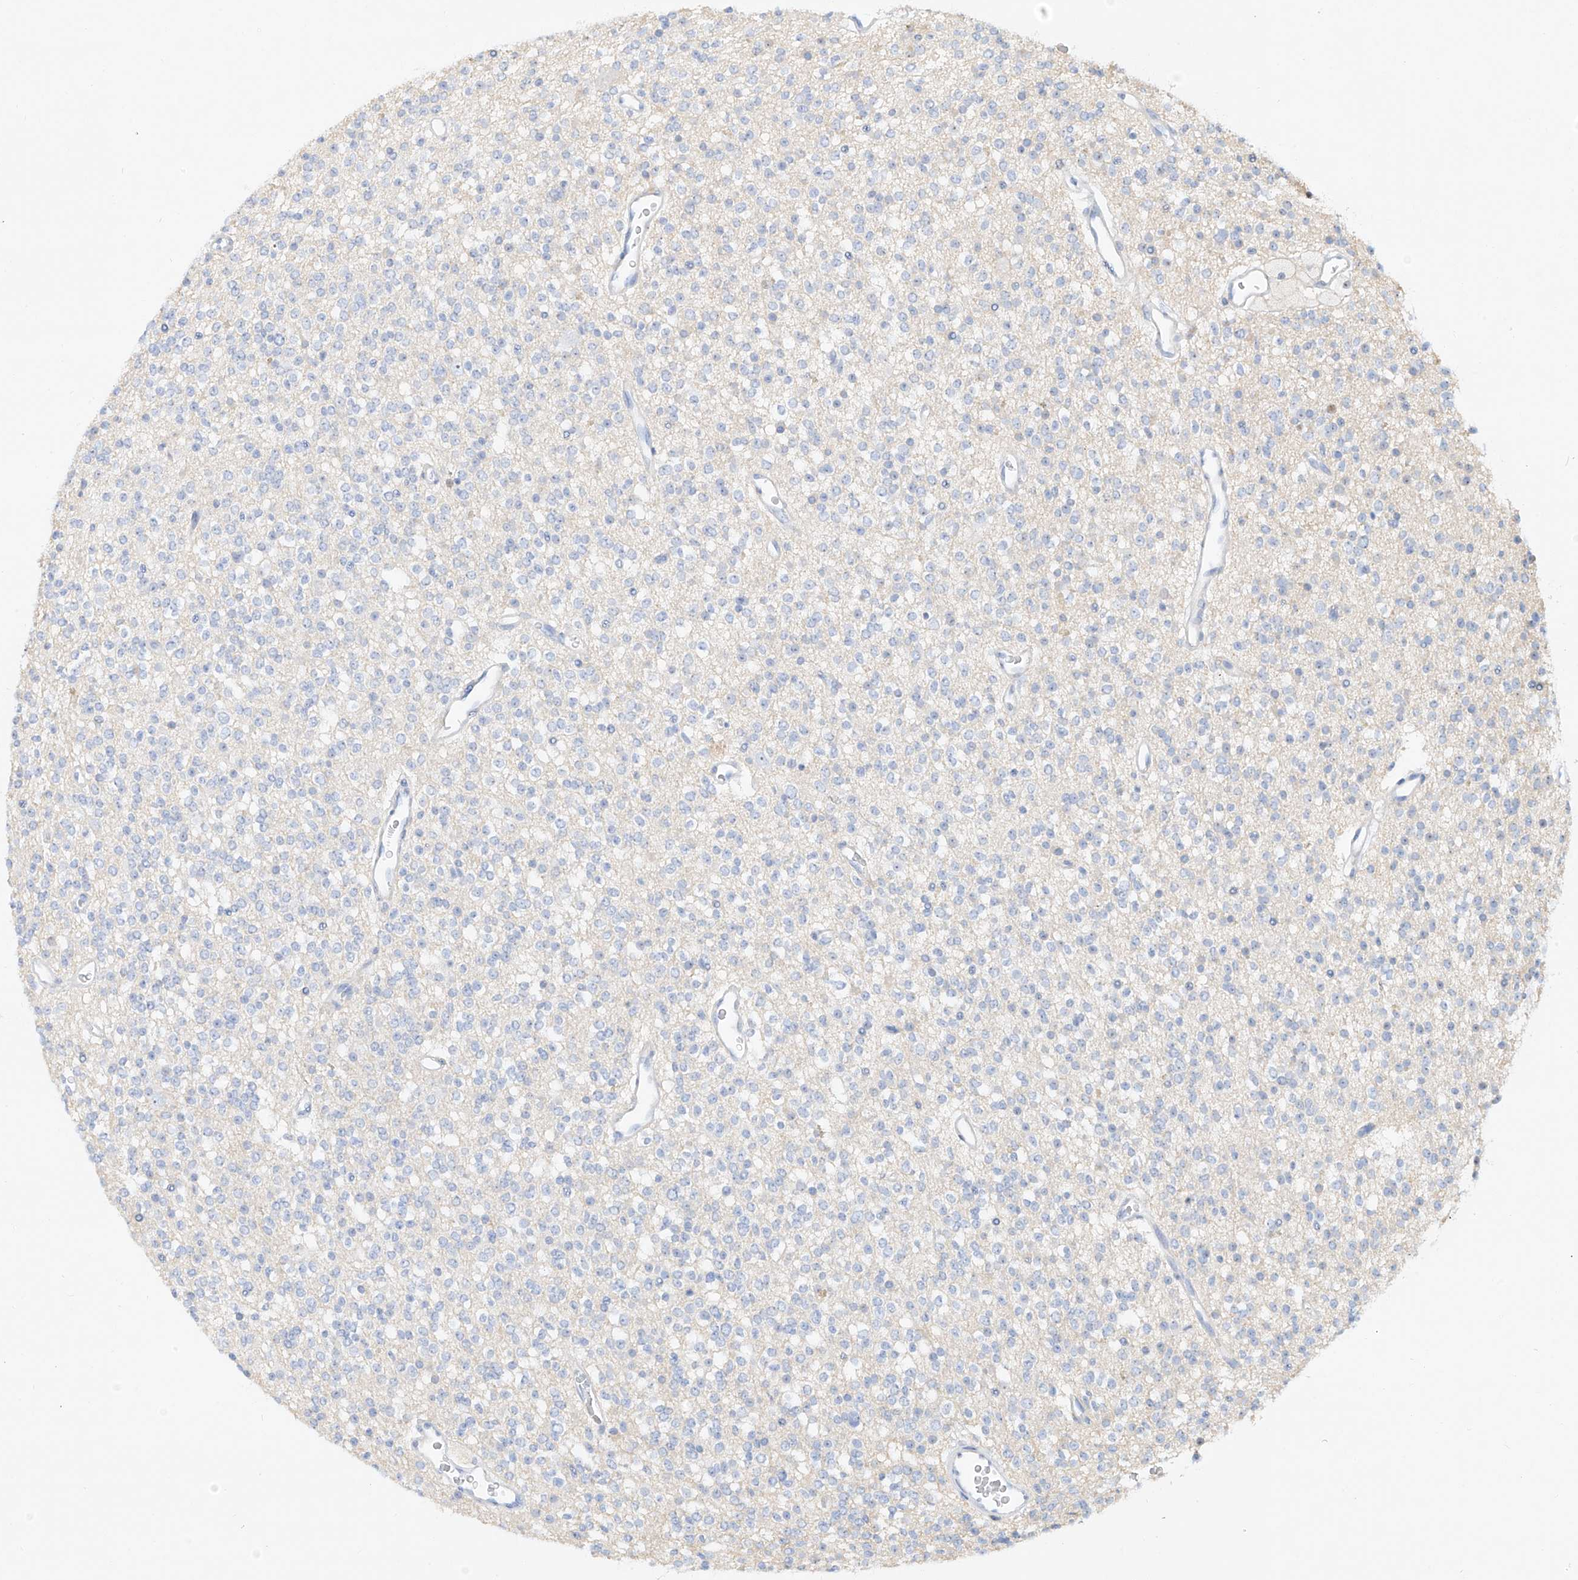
{"staining": {"intensity": "negative", "quantity": "none", "location": "none"}, "tissue": "glioma", "cell_type": "Tumor cells", "image_type": "cancer", "snomed": [{"axis": "morphology", "description": "Glioma, malignant, High grade"}, {"axis": "topography", "description": "Brain"}], "caption": "Photomicrograph shows no protein staining in tumor cells of high-grade glioma (malignant) tissue. Nuclei are stained in blue.", "gene": "SNU13", "patient": {"sex": "male", "age": 34}}